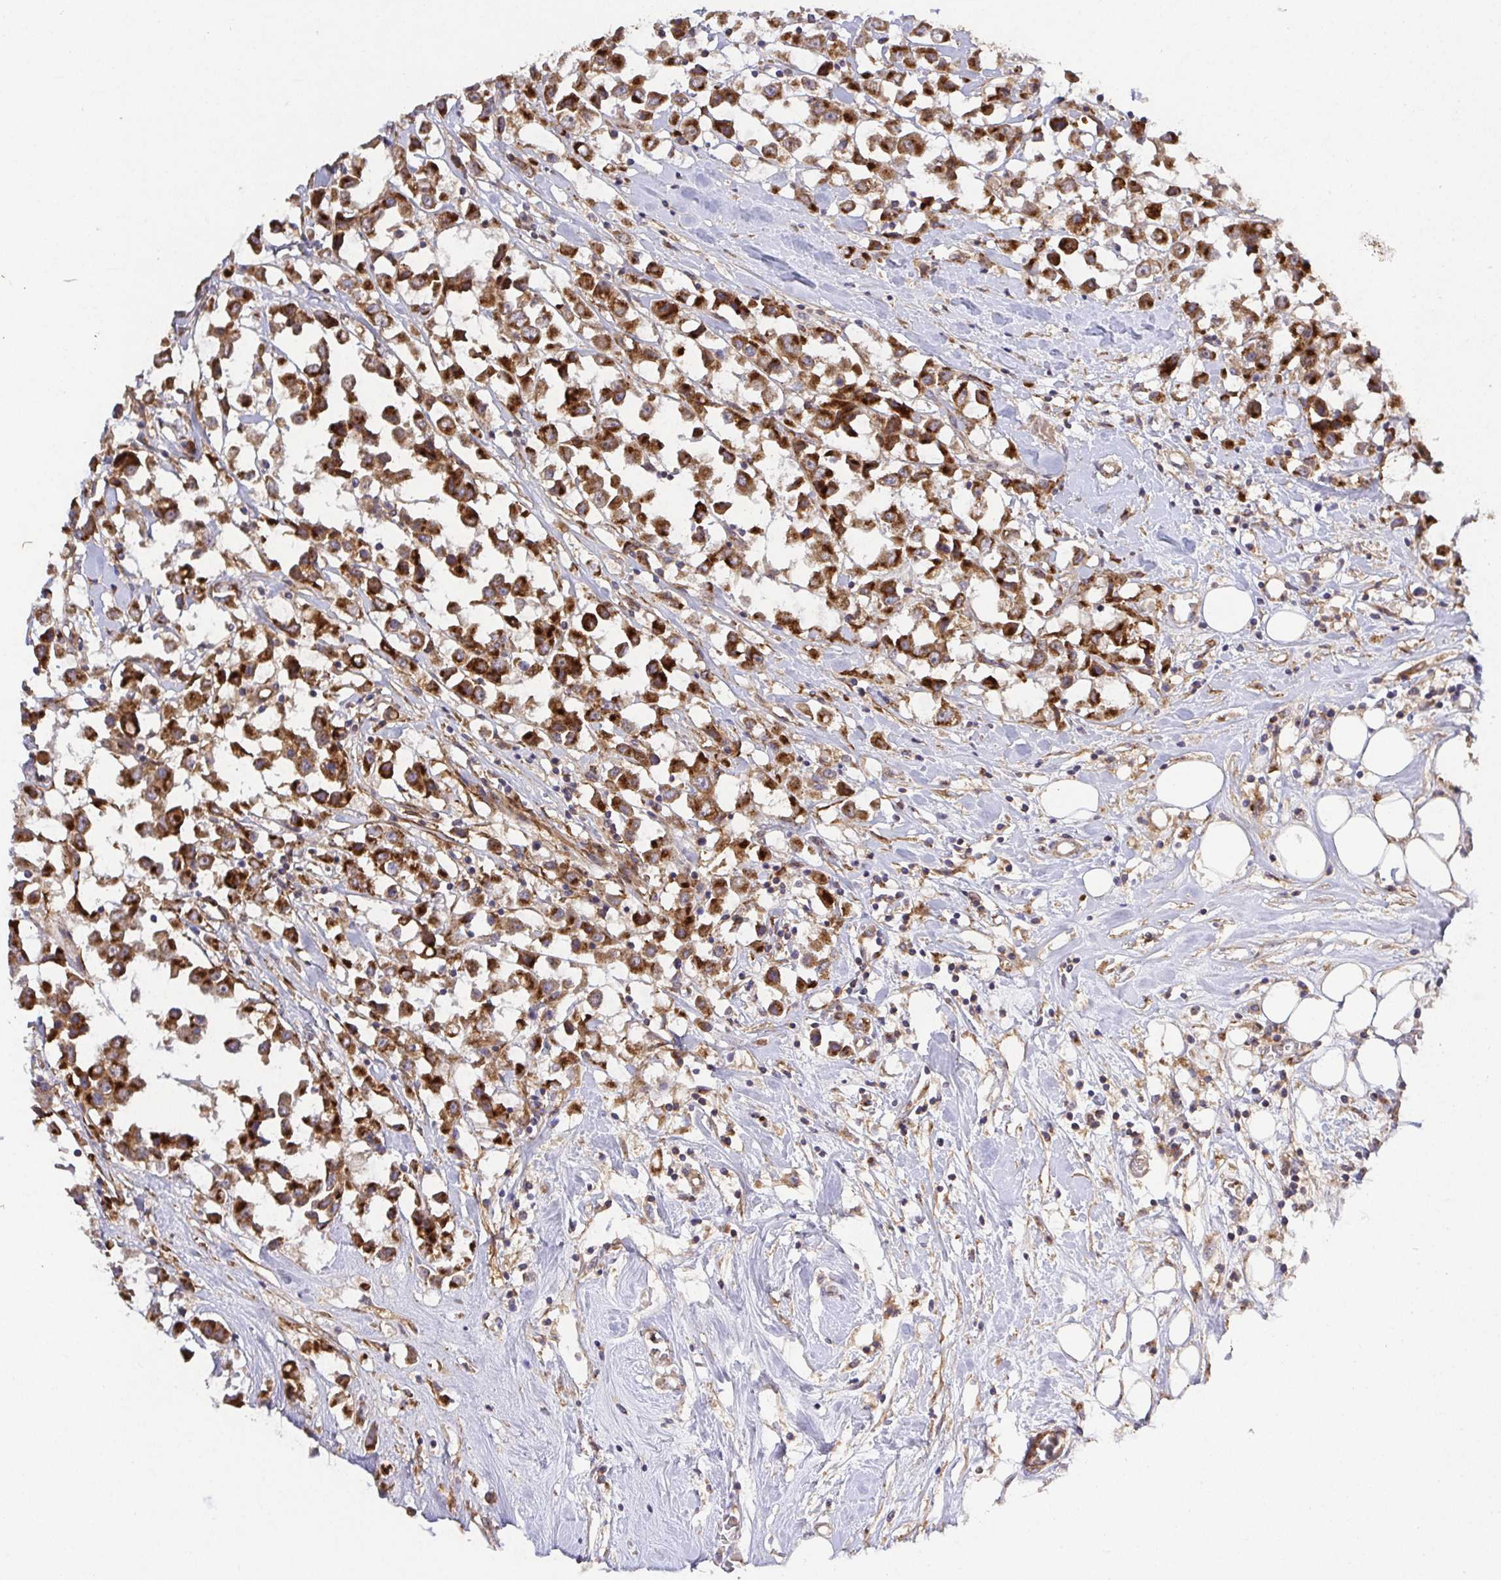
{"staining": {"intensity": "strong", "quantity": ">75%", "location": "cytoplasmic/membranous"}, "tissue": "breast cancer", "cell_type": "Tumor cells", "image_type": "cancer", "snomed": [{"axis": "morphology", "description": "Duct carcinoma"}, {"axis": "topography", "description": "Breast"}], "caption": "Immunohistochemical staining of infiltrating ductal carcinoma (breast) shows high levels of strong cytoplasmic/membranous positivity in about >75% of tumor cells.", "gene": "TM9SF4", "patient": {"sex": "female", "age": 61}}